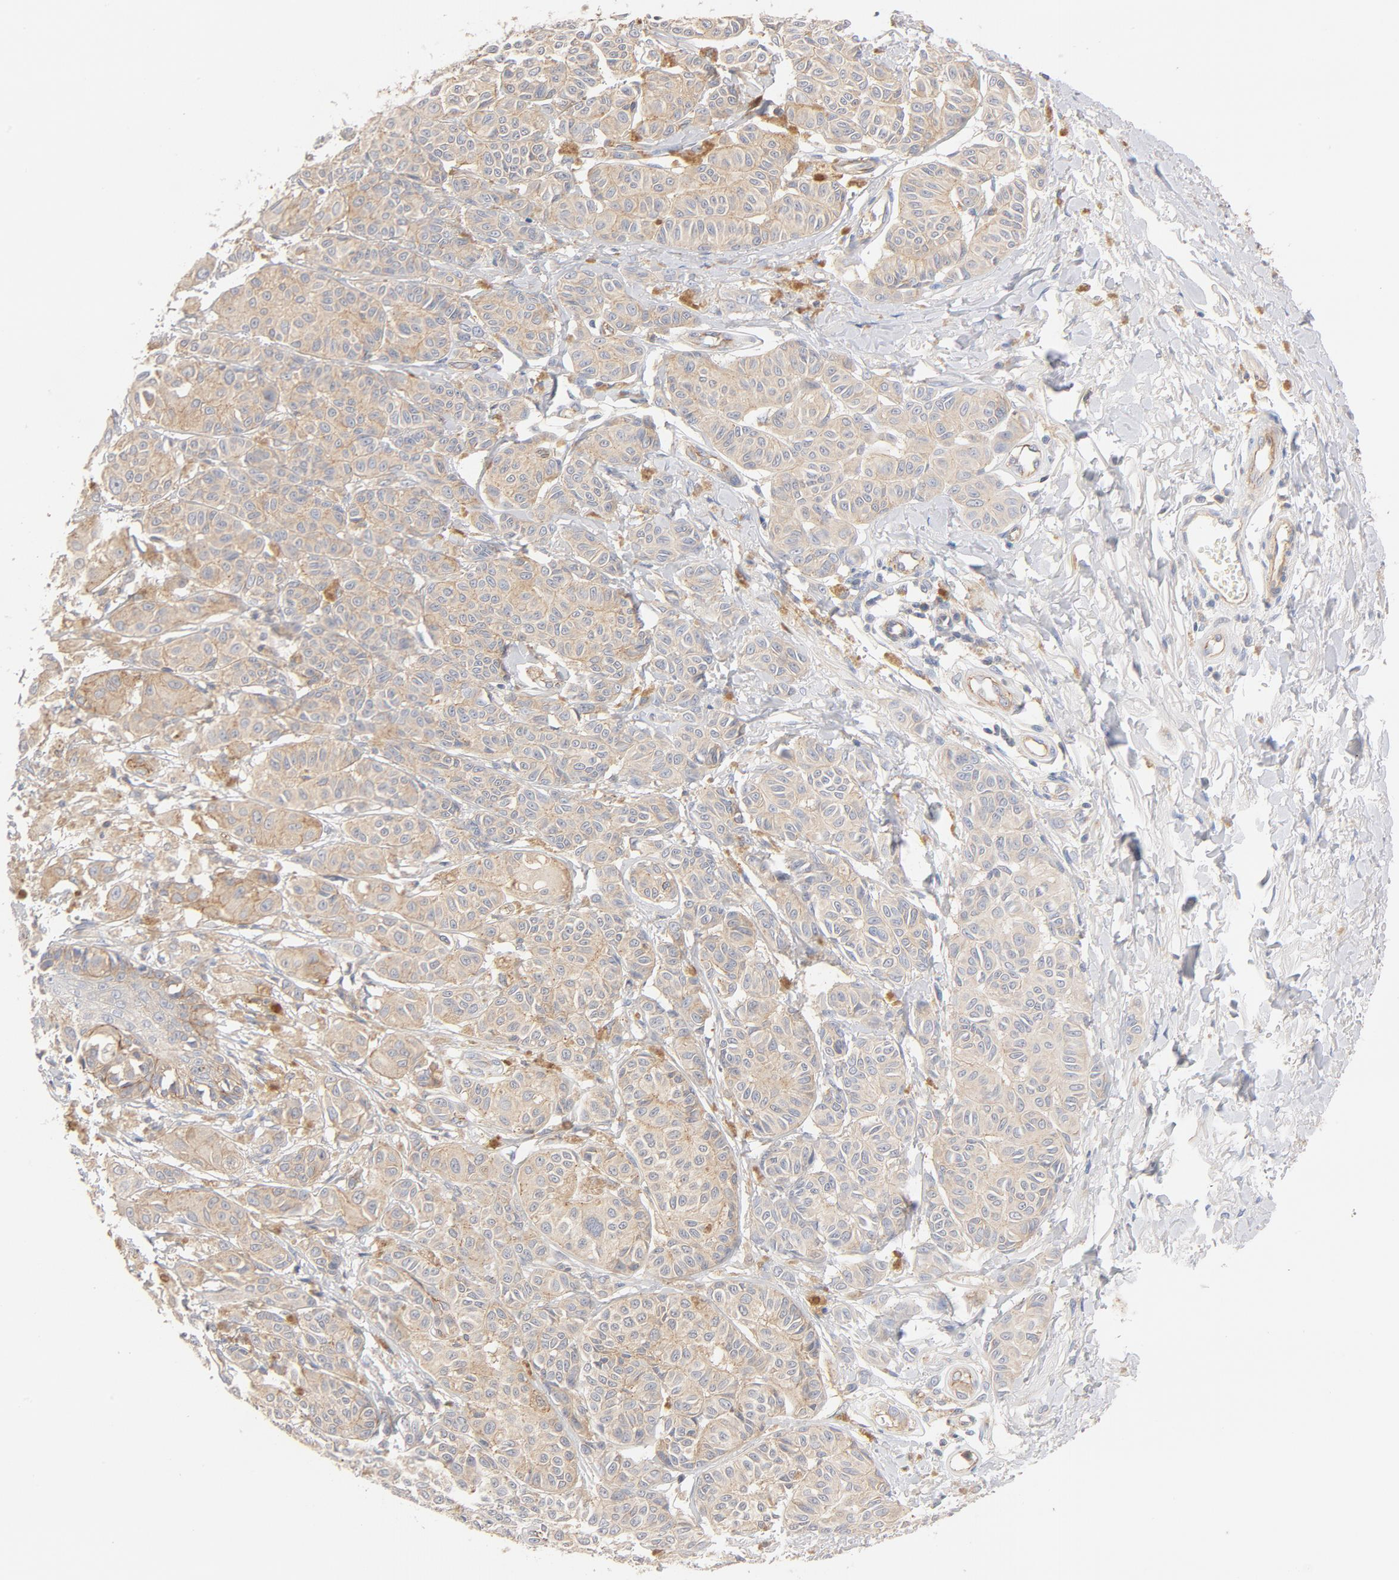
{"staining": {"intensity": "weak", "quantity": ">75%", "location": "cytoplasmic/membranous"}, "tissue": "melanoma", "cell_type": "Tumor cells", "image_type": "cancer", "snomed": [{"axis": "morphology", "description": "Malignant melanoma, NOS"}, {"axis": "topography", "description": "Skin"}], "caption": "About >75% of tumor cells in human melanoma display weak cytoplasmic/membranous protein positivity as visualized by brown immunohistochemical staining.", "gene": "STRN3", "patient": {"sex": "male", "age": 76}}